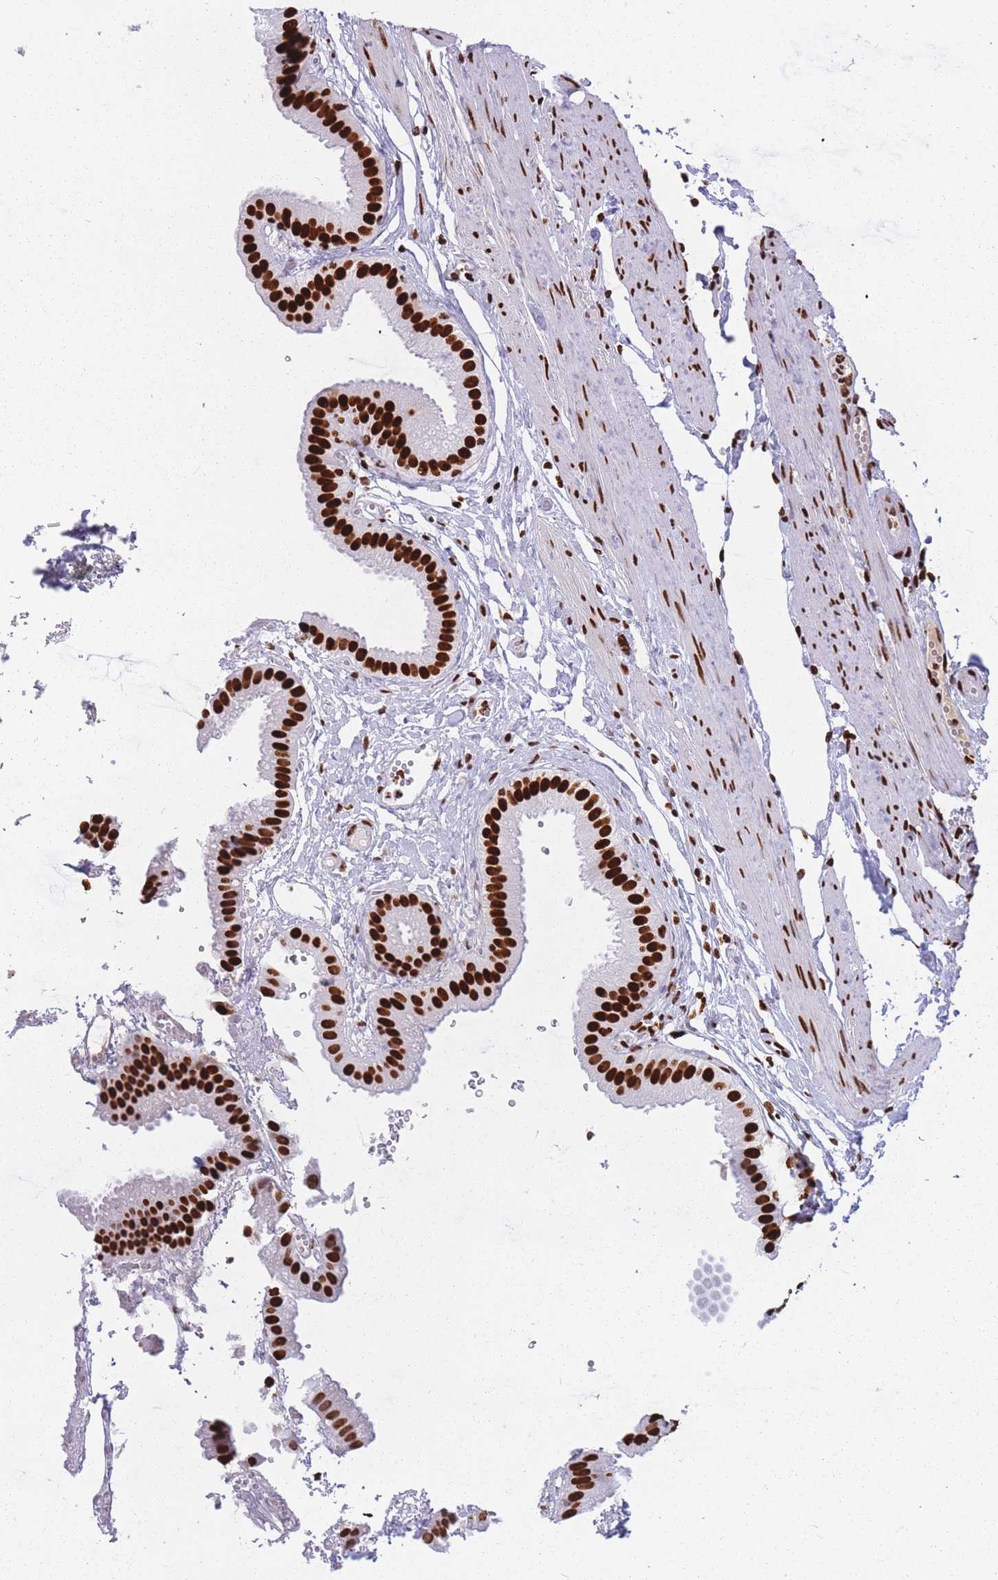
{"staining": {"intensity": "strong", "quantity": ">75%", "location": "nuclear"}, "tissue": "gallbladder", "cell_type": "Glandular cells", "image_type": "normal", "snomed": [{"axis": "morphology", "description": "Normal tissue, NOS"}, {"axis": "topography", "description": "Gallbladder"}], "caption": "Protein staining by immunohistochemistry shows strong nuclear staining in about >75% of glandular cells in unremarkable gallbladder.", "gene": "HNRNPUL1", "patient": {"sex": "female", "age": 61}}